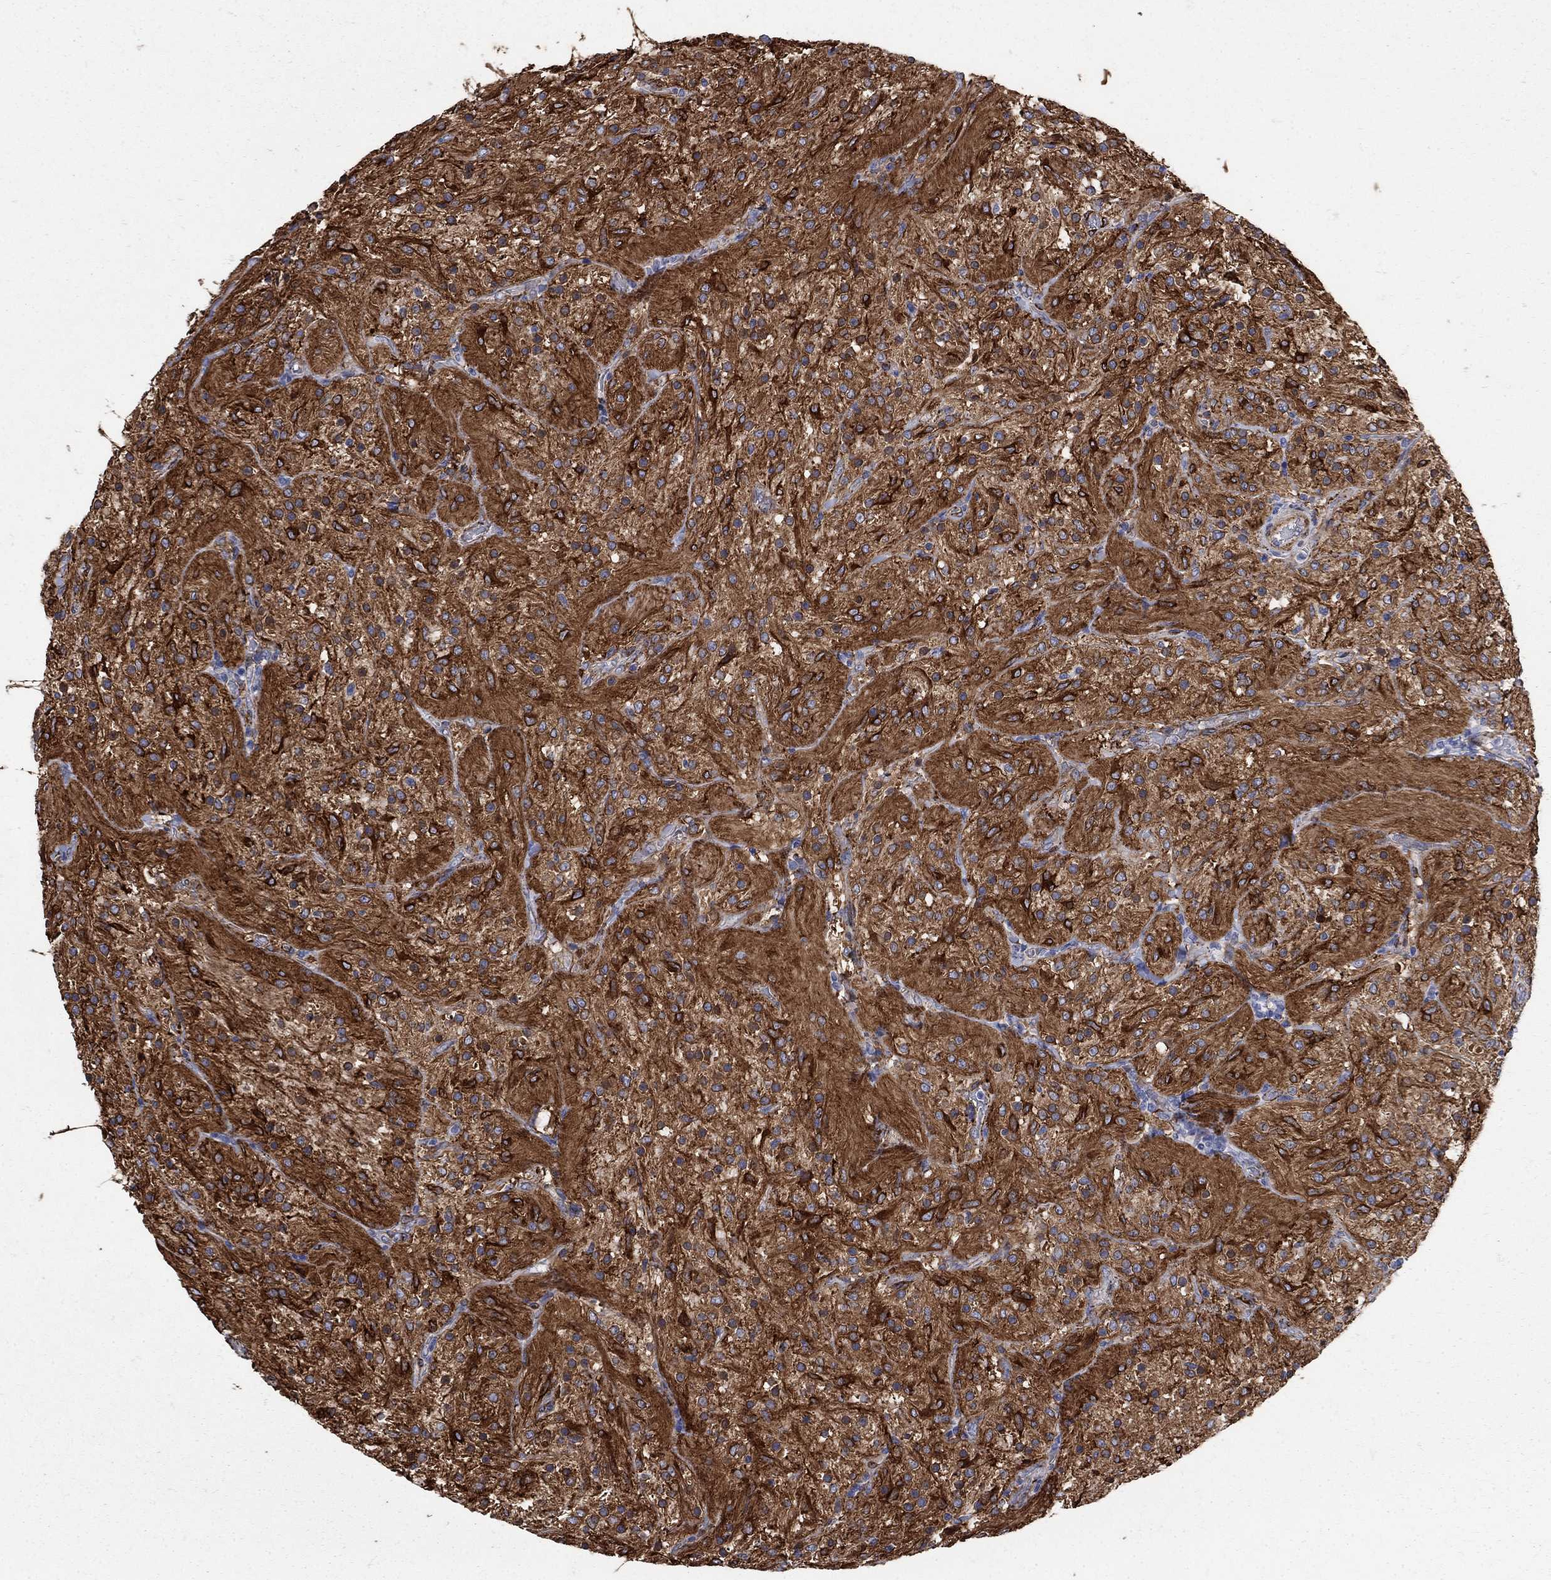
{"staining": {"intensity": "negative", "quantity": "none", "location": "none"}, "tissue": "glioma", "cell_type": "Tumor cells", "image_type": "cancer", "snomed": [{"axis": "morphology", "description": "Glioma, malignant, Low grade"}, {"axis": "topography", "description": "Brain"}], "caption": "A high-resolution image shows immunohistochemistry staining of malignant glioma (low-grade), which reveals no significant staining in tumor cells. (Stains: DAB immunohistochemistry with hematoxylin counter stain, Microscopy: brightfield microscopy at high magnification).", "gene": "SEPTIN8", "patient": {"sex": "male", "age": 3}}